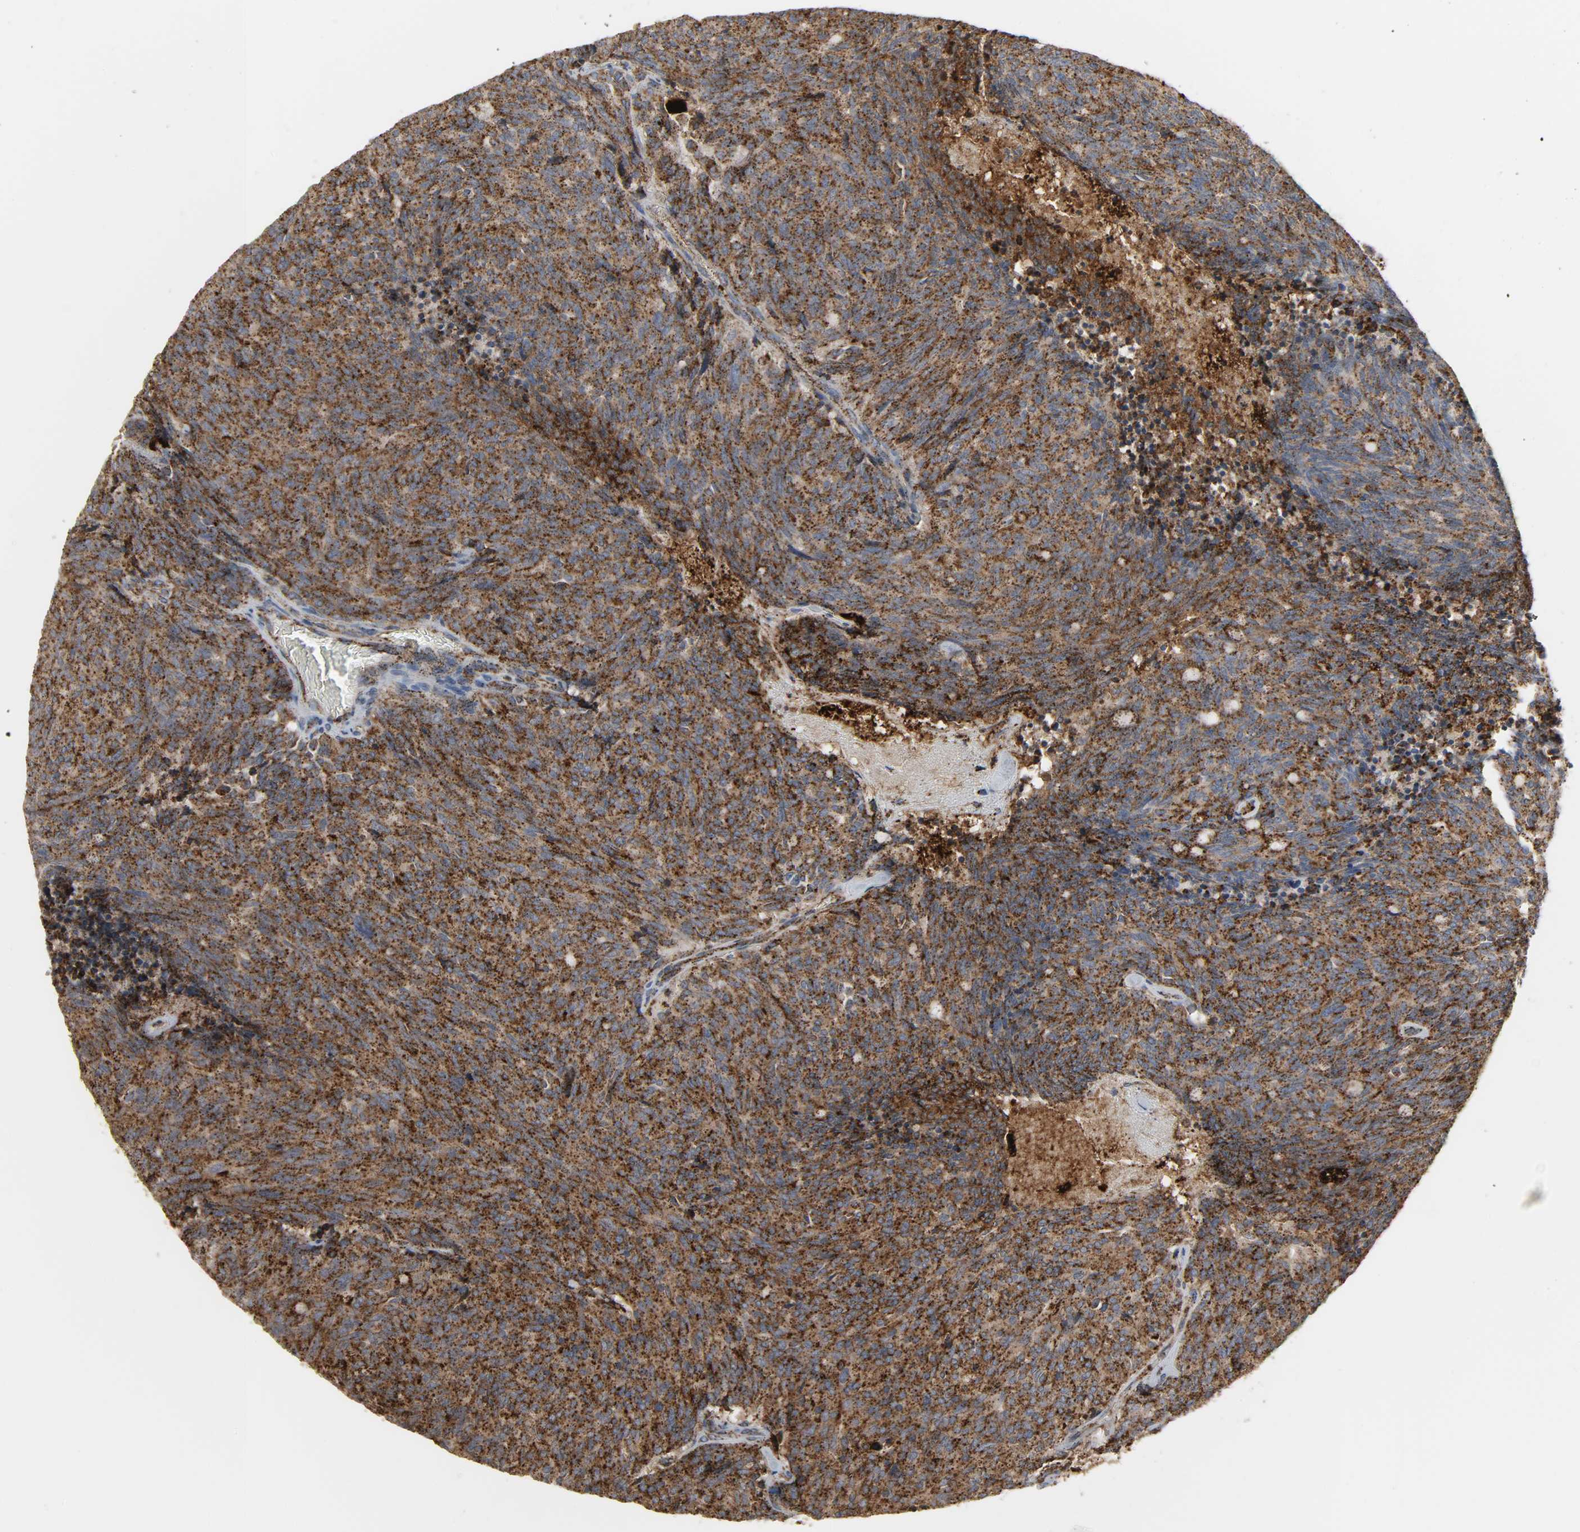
{"staining": {"intensity": "strong", "quantity": ">75%", "location": "cytoplasmic/membranous"}, "tissue": "carcinoid", "cell_type": "Tumor cells", "image_type": "cancer", "snomed": [{"axis": "morphology", "description": "Carcinoid, malignant, NOS"}, {"axis": "topography", "description": "Pancreas"}], "caption": "Immunohistochemistry (IHC) histopathology image of neoplastic tissue: human carcinoid (malignant) stained using IHC reveals high levels of strong protein expression localized specifically in the cytoplasmic/membranous of tumor cells, appearing as a cytoplasmic/membranous brown color.", "gene": "PSAP", "patient": {"sex": "female", "age": 54}}